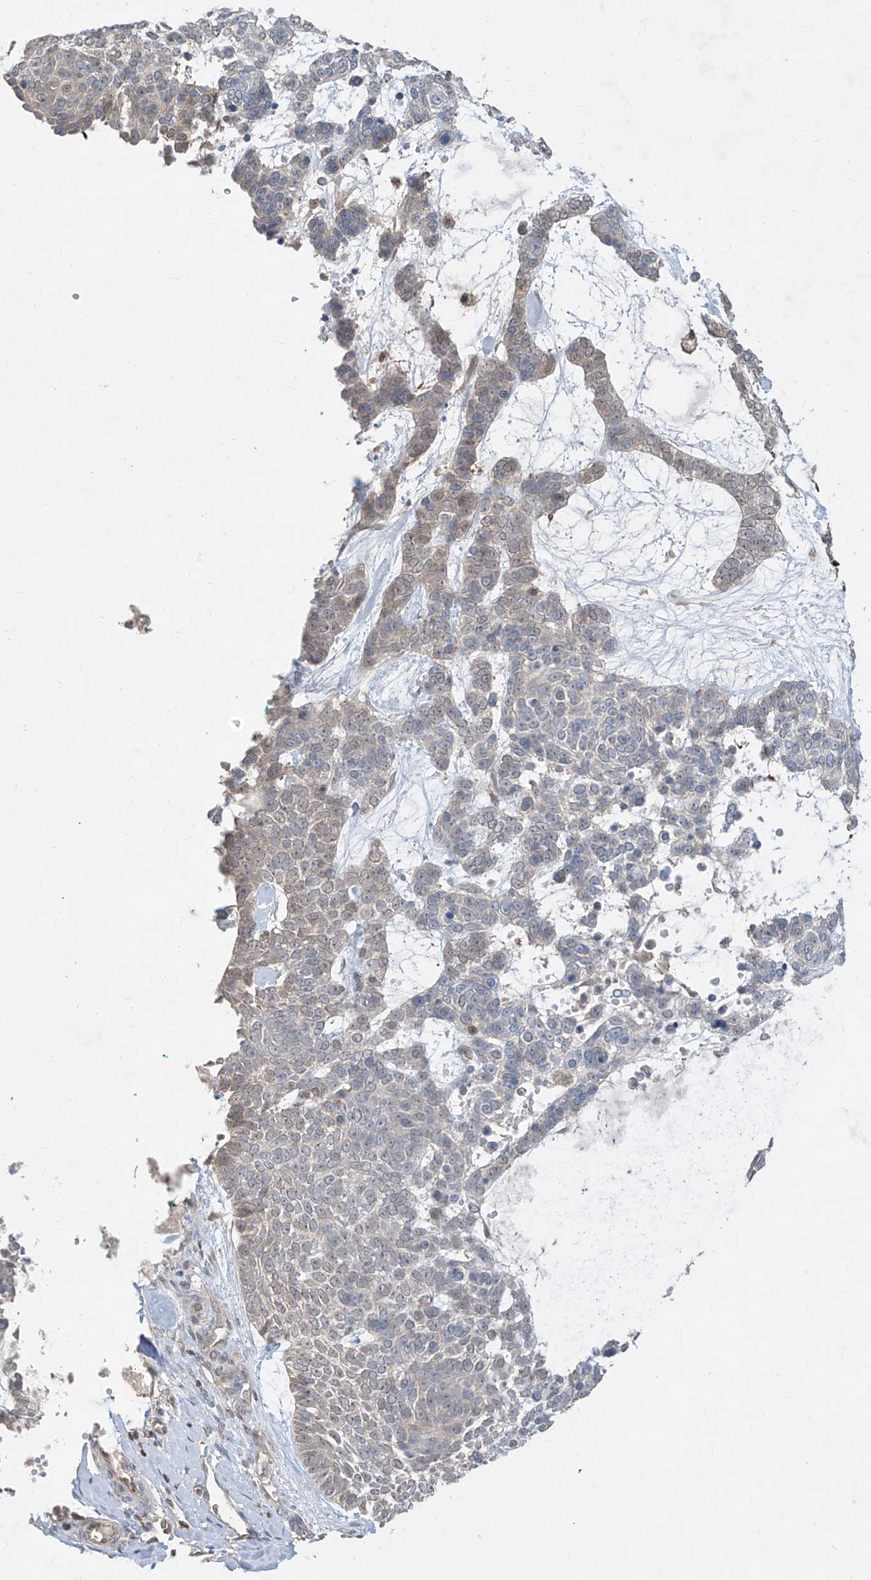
{"staining": {"intensity": "negative", "quantity": "none", "location": "none"}, "tissue": "skin cancer", "cell_type": "Tumor cells", "image_type": "cancer", "snomed": [{"axis": "morphology", "description": "Basal cell carcinoma"}, {"axis": "topography", "description": "Skin"}], "caption": "Immunohistochemical staining of basal cell carcinoma (skin) exhibits no significant staining in tumor cells. (Stains: DAB immunohistochemistry with hematoxylin counter stain, Microscopy: brightfield microscopy at high magnification).", "gene": "ZNF358", "patient": {"sex": "female", "age": 81}}